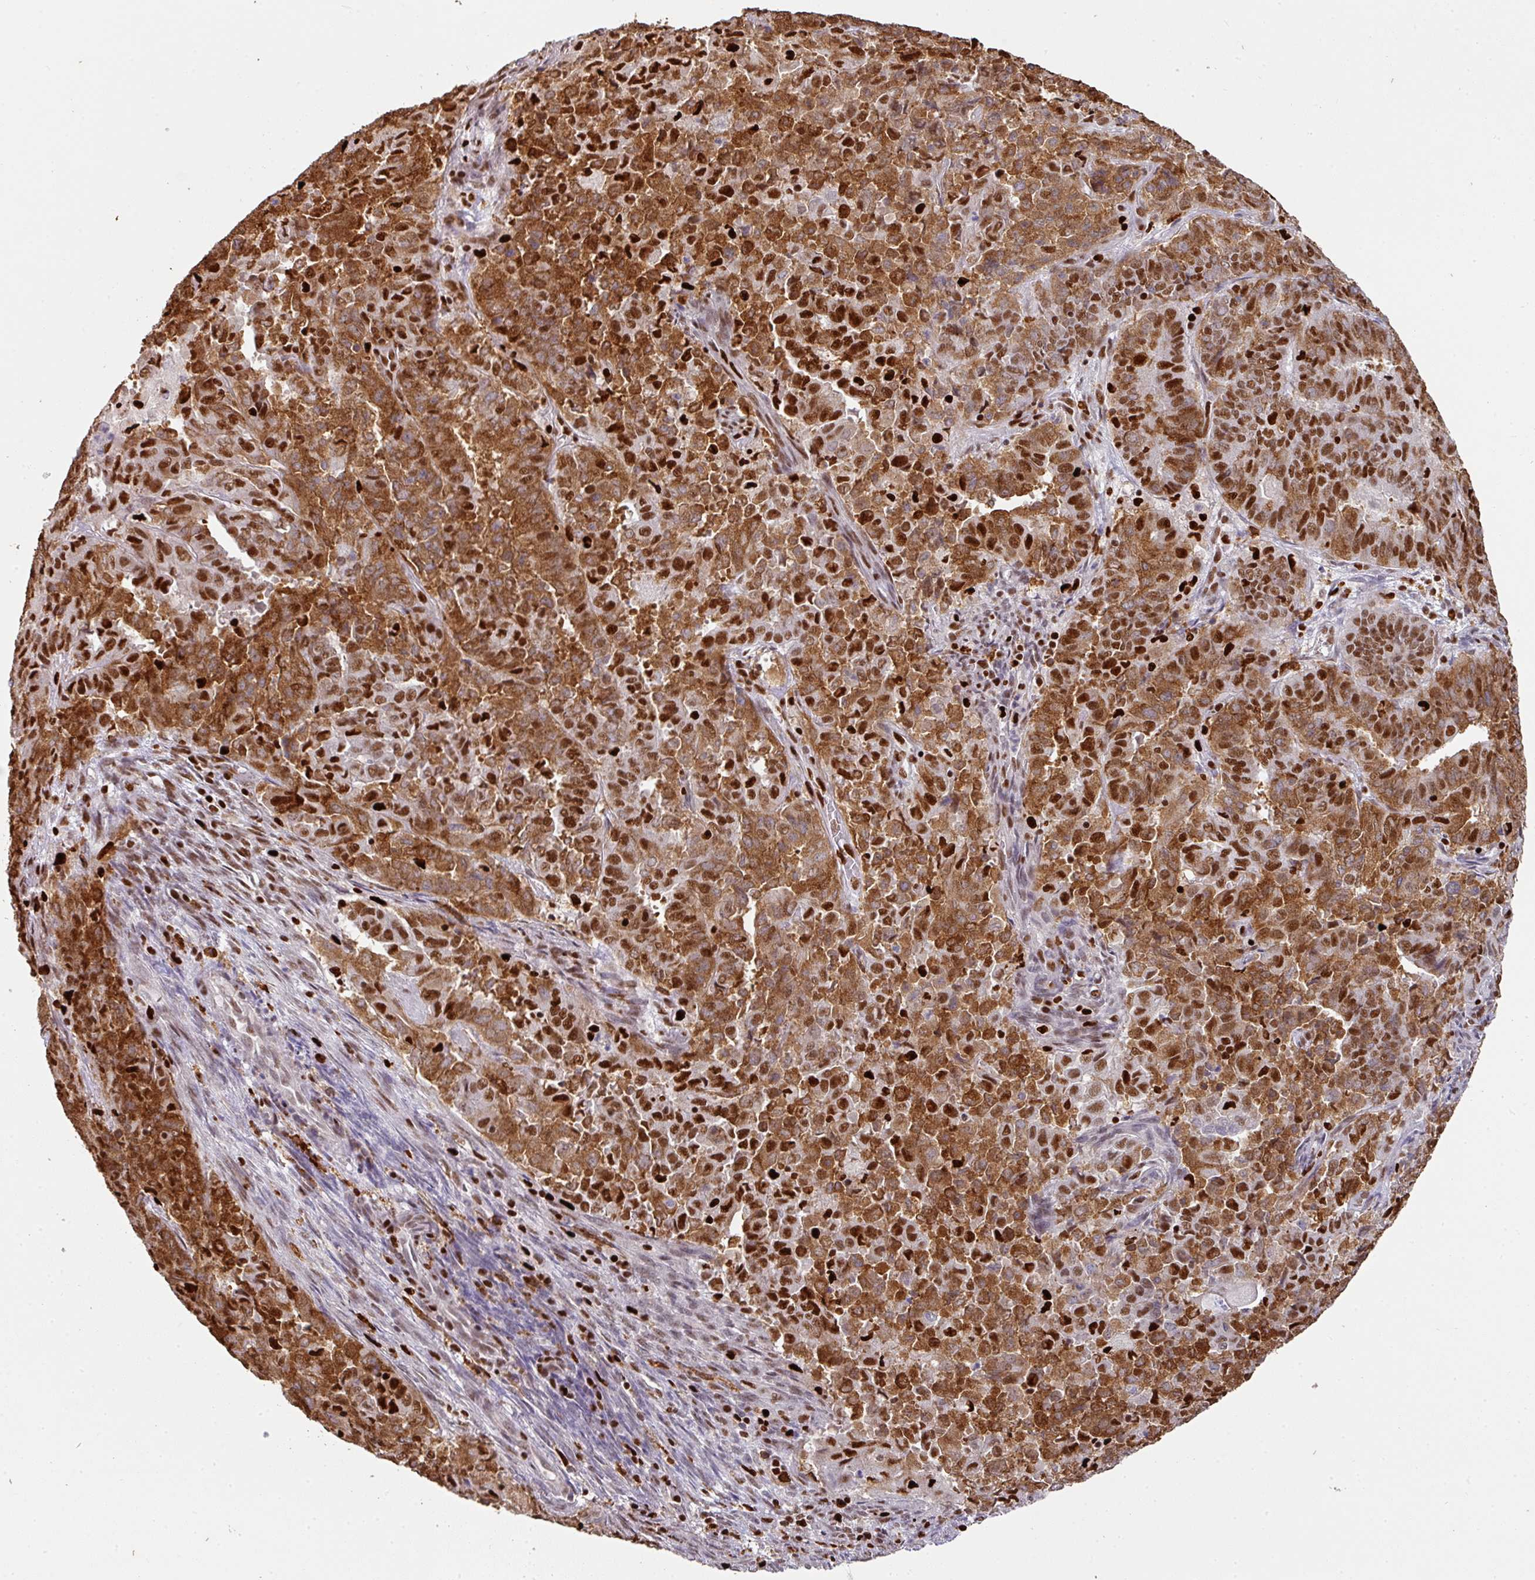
{"staining": {"intensity": "strong", "quantity": "25%-75%", "location": "cytoplasmic/membranous,nuclear"}, "tissue": "endometrial cancer", "cell_type": "Tumor cells", "image_type": "cancer", "snomed": [{"axis": "morphology", "description": "Adenocarcinoma, NOS"}, {"axis": "topography", "description": "Endometrium"}], "caption": "Strong cytoplasmic/membranous and nuclear expression for a protein is appreciated in about 25%-75% of tumor cells of endometrial cancer (adenocarcinoma) using immunohistochemistry (IHC).", "gene": "SAMHD1", "patient": {"sex": "female", "age": 72}}